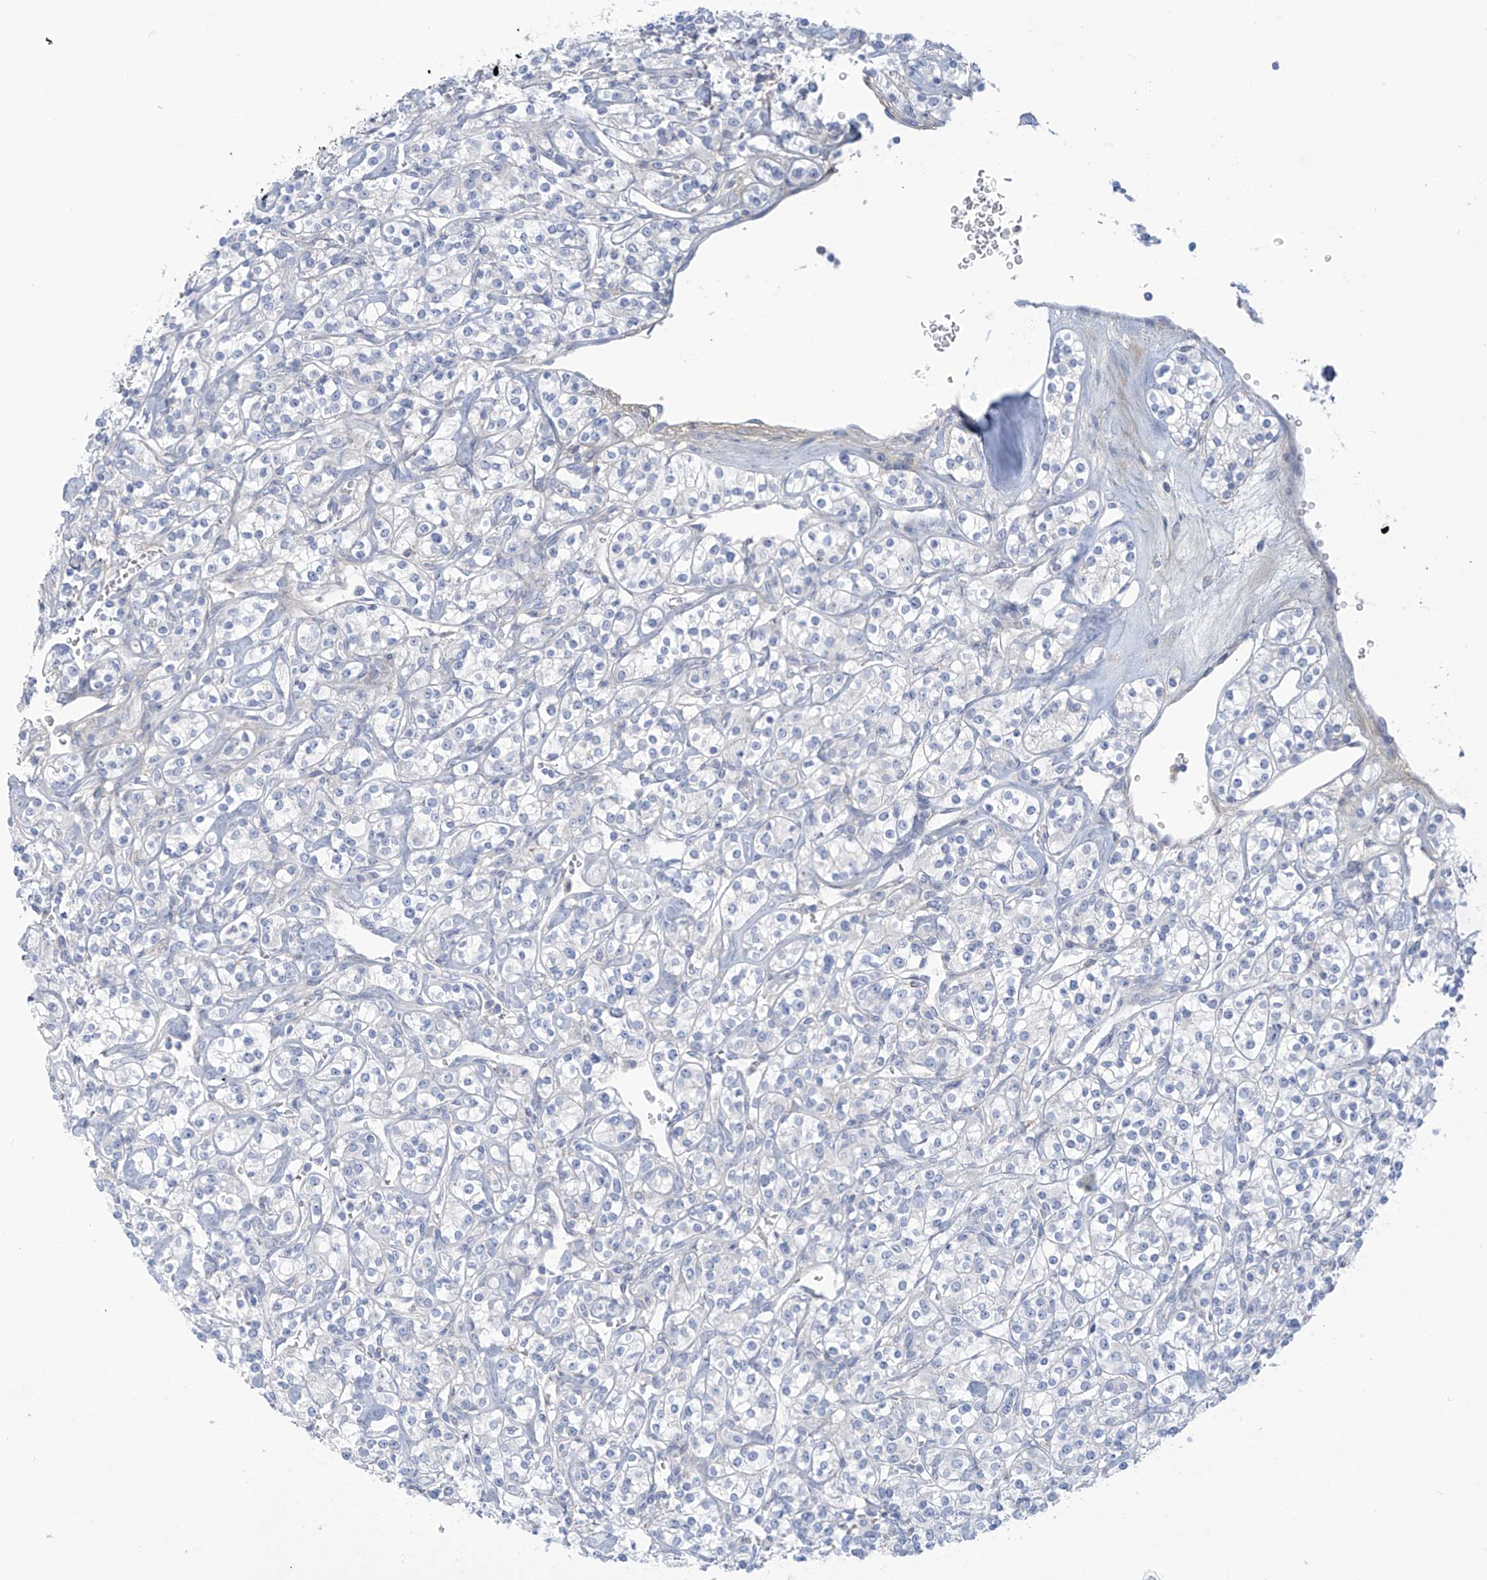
{"staining": {"intensity": "negative", "quantity": "none", "location": "none"}, "tissue": "renal cancer", "cell_type": "Tumor cells", "image_type": "cancer", "snomed": [{"axis": "morphology", "description": "Adenocarcinoma, NOS"}, {"axis": "topography", "description": "Kidney"}], "caption": "Immunohistochemistry histopathology image of renal cancer (adenocarcinoma) stained for a protein (brown), which reveals no staining in tumor cells.", "gene": "FABP2", "patient": {"sex": "male", "age": 77}}